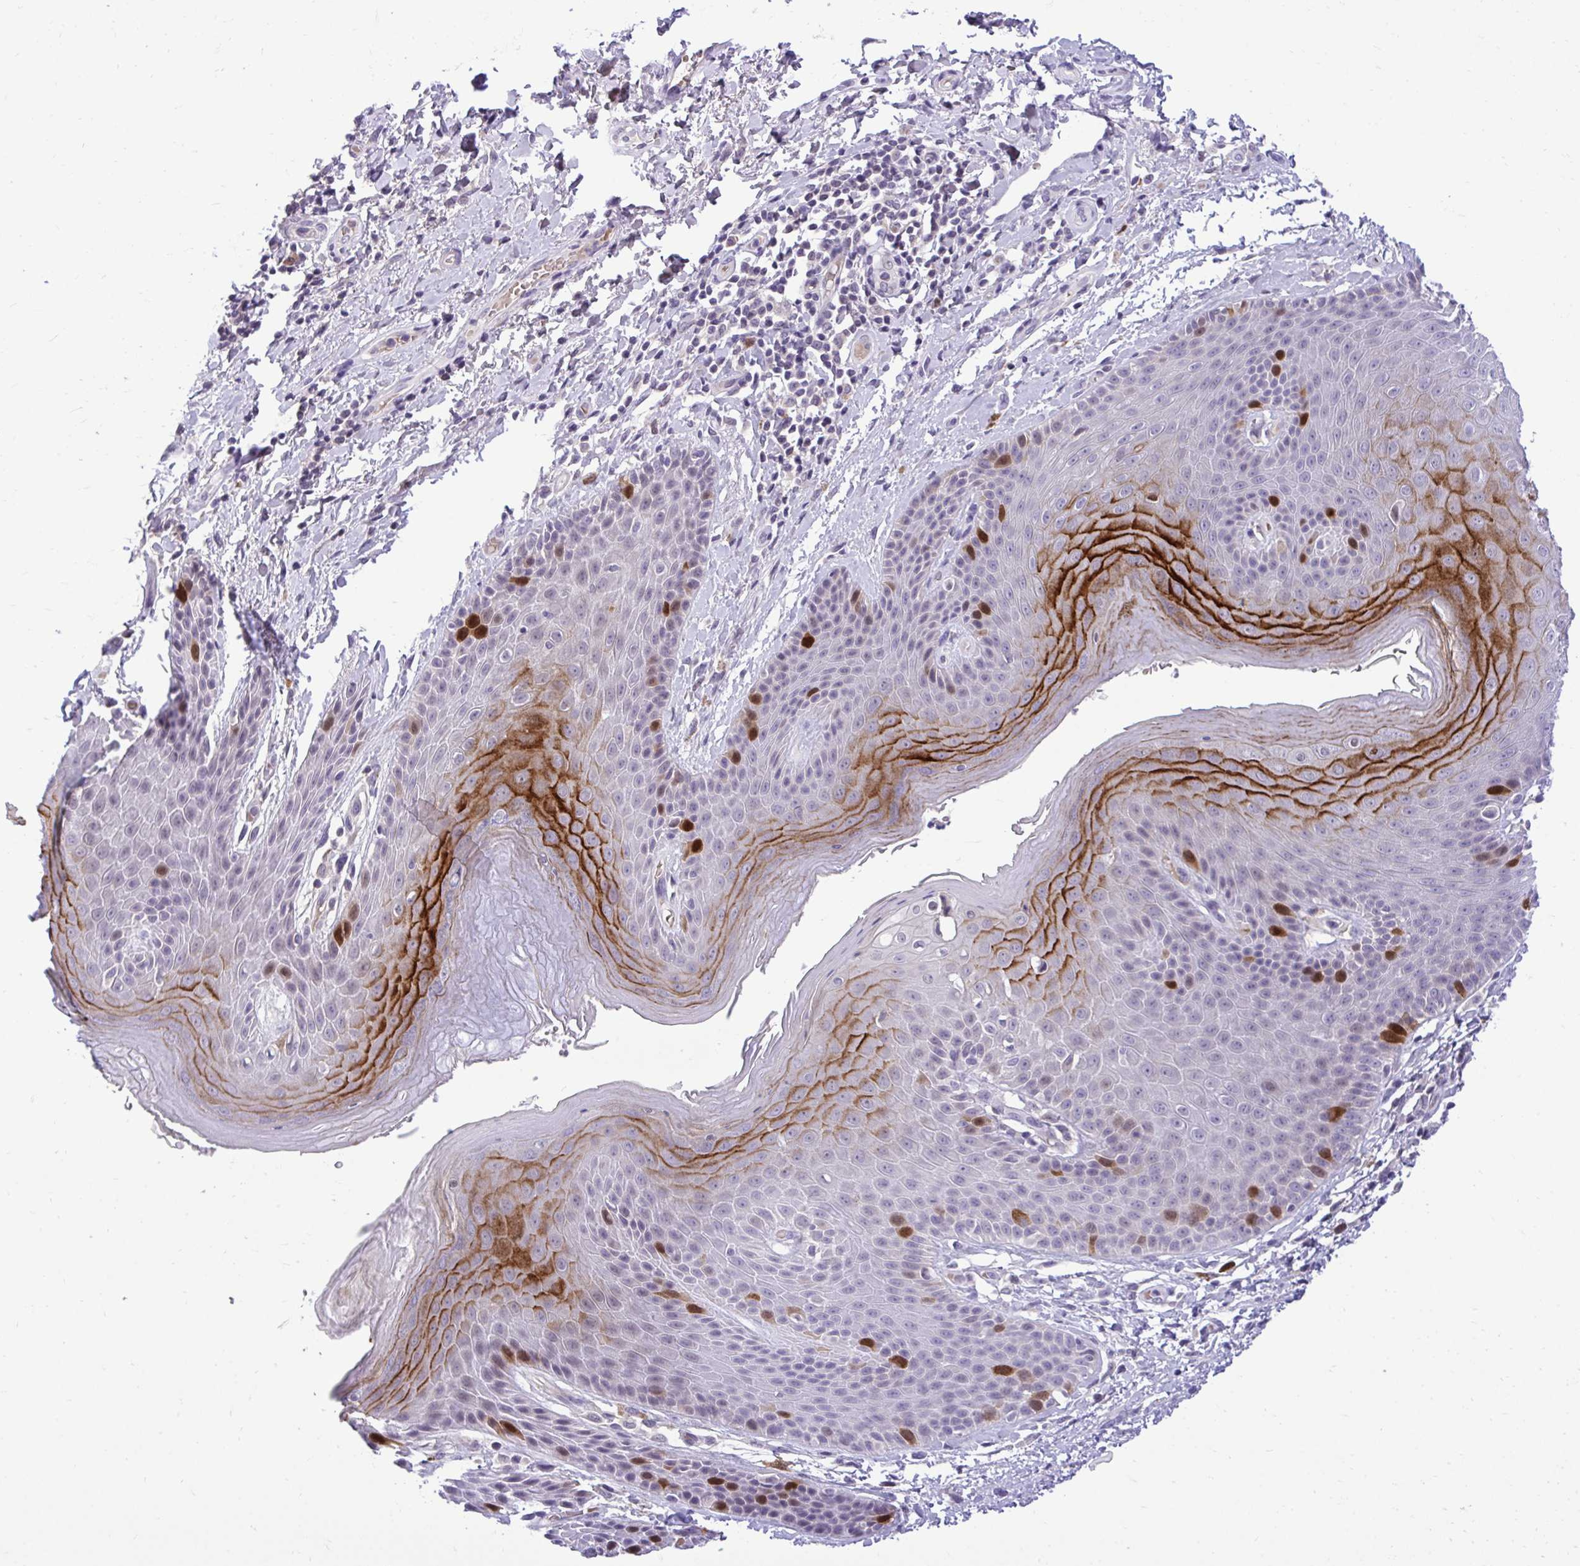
{"staining": {"intensity": "strong", "quantity": "<25%", "location": "cytoplasmic/membranous,nuclear"}, "tissue": "skin", "cell_type": "Epidermal cells", "image_type": "normal", "snomed": [{"axis": "morphology", "description": "Normal tissue, NOS"}, {"axis": "topography", "description": "Anal"}, {"axis": "topography", "description": "Peripheral nerve tissue"}], "caption": "Immunohistochemistry photomicrograph of unremarkable skin: human skin stained using IHC displays medium levels of strong protein expression localized specifically in the cytoplasmic/membranous,nuclear of epidermal cells, appearing as a cytoplasmic/membranous,nuclear brown color.", "gene": "CDC20", "patient": {"sex": "male", "age": 51}}